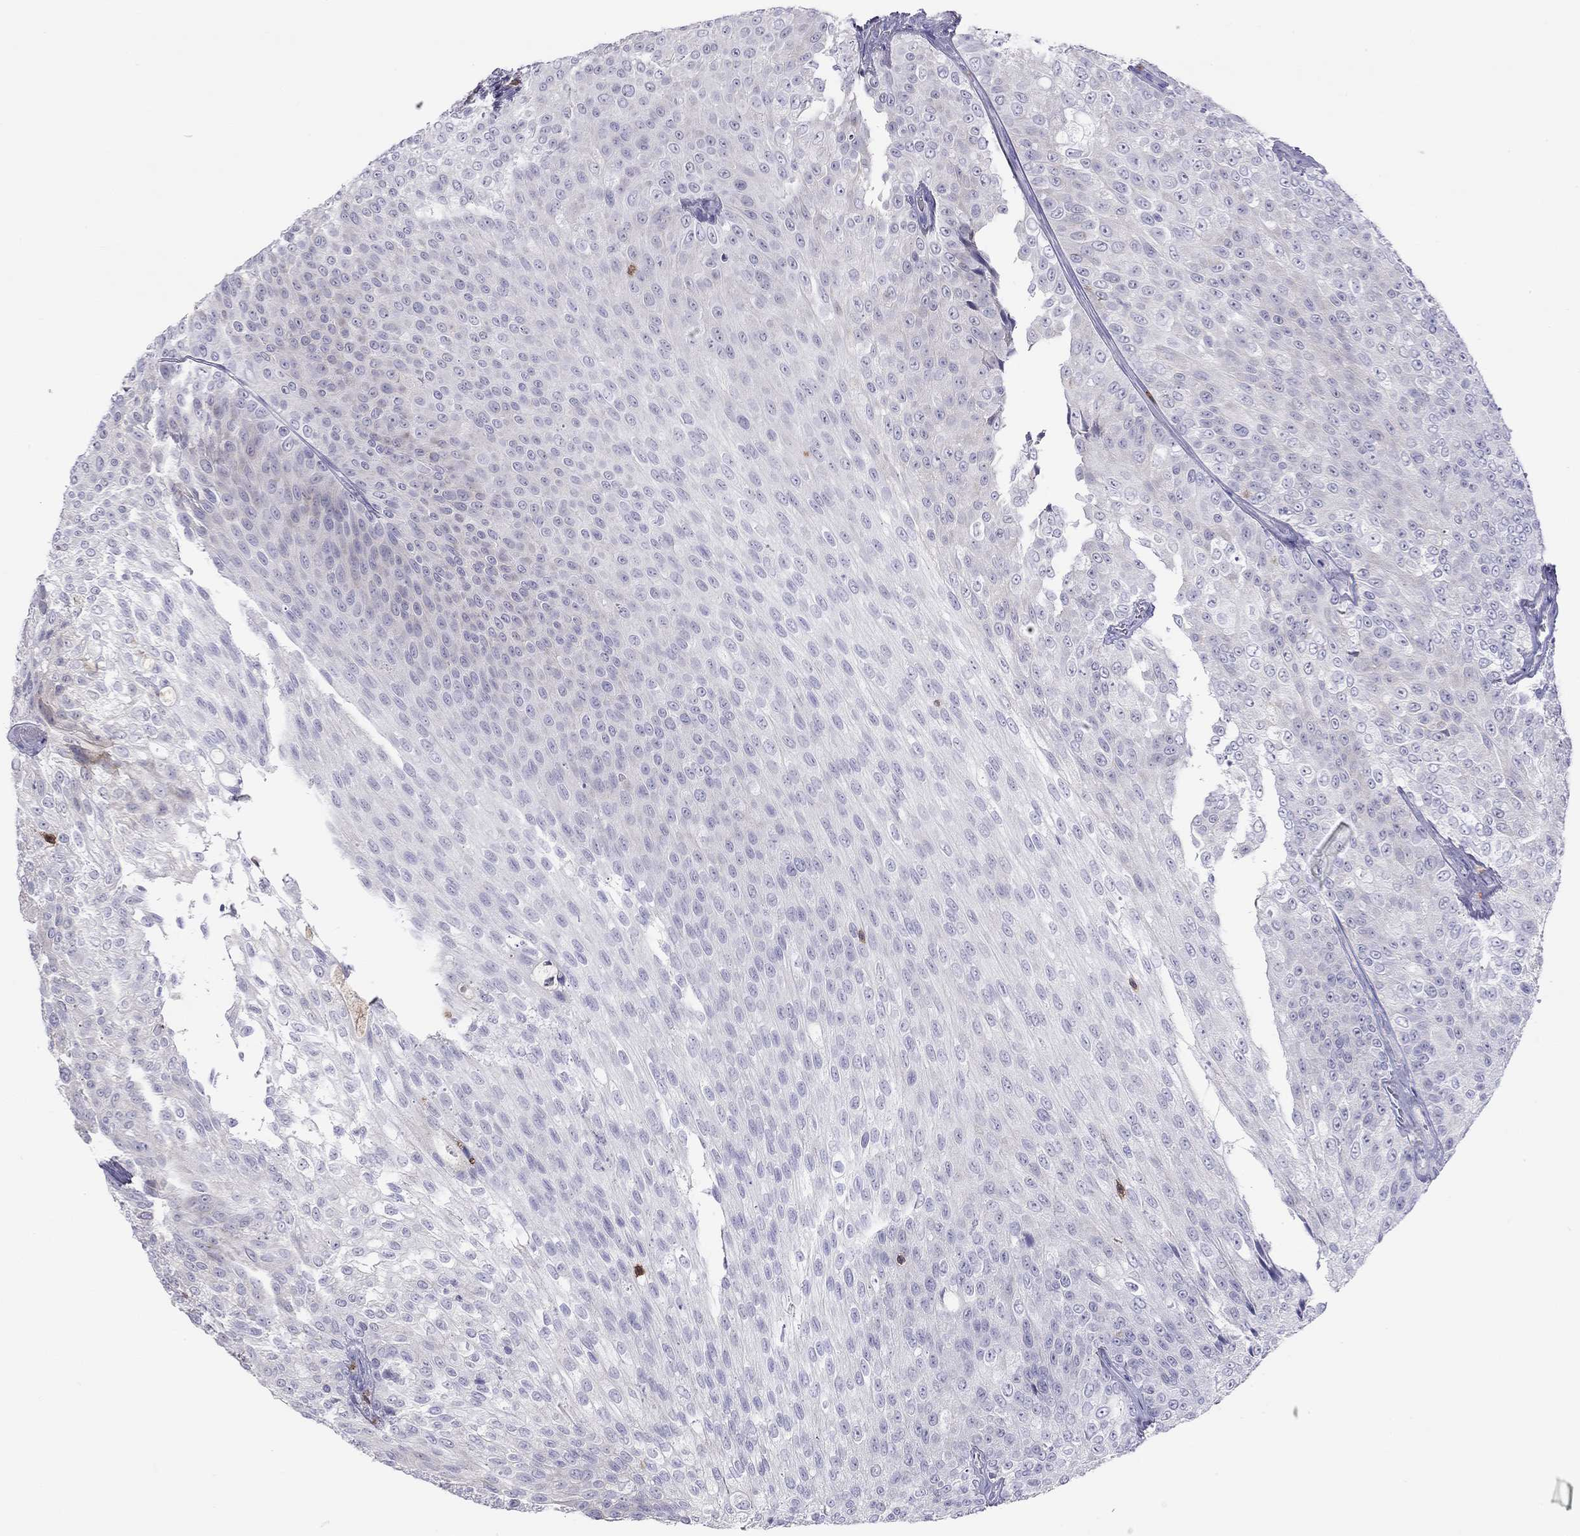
{"staining": {"intensity": "weak", "quantity": "<25%", "location": "cytoplasmic/membranous"}, "tissue": "urothelial cancer", "cell_type": "Tumor cells", "image_type": "cancer", "snomed": [{"axis": "morphology", "description": "Urothelial carcinoma, Low grade"}, {"axis": "topography", "description": "Ureter, NOS"}, {"axis": "topography", "description": "Urinary bladder"}], "caption": "The image exhibits no staining of tumor cells in urothelial carcinoma (low-grade). (IHC, brightfield microscopy, high magnification).", "gene": "SH2D2A", "patient": {"sex": "male", "age": 78}}